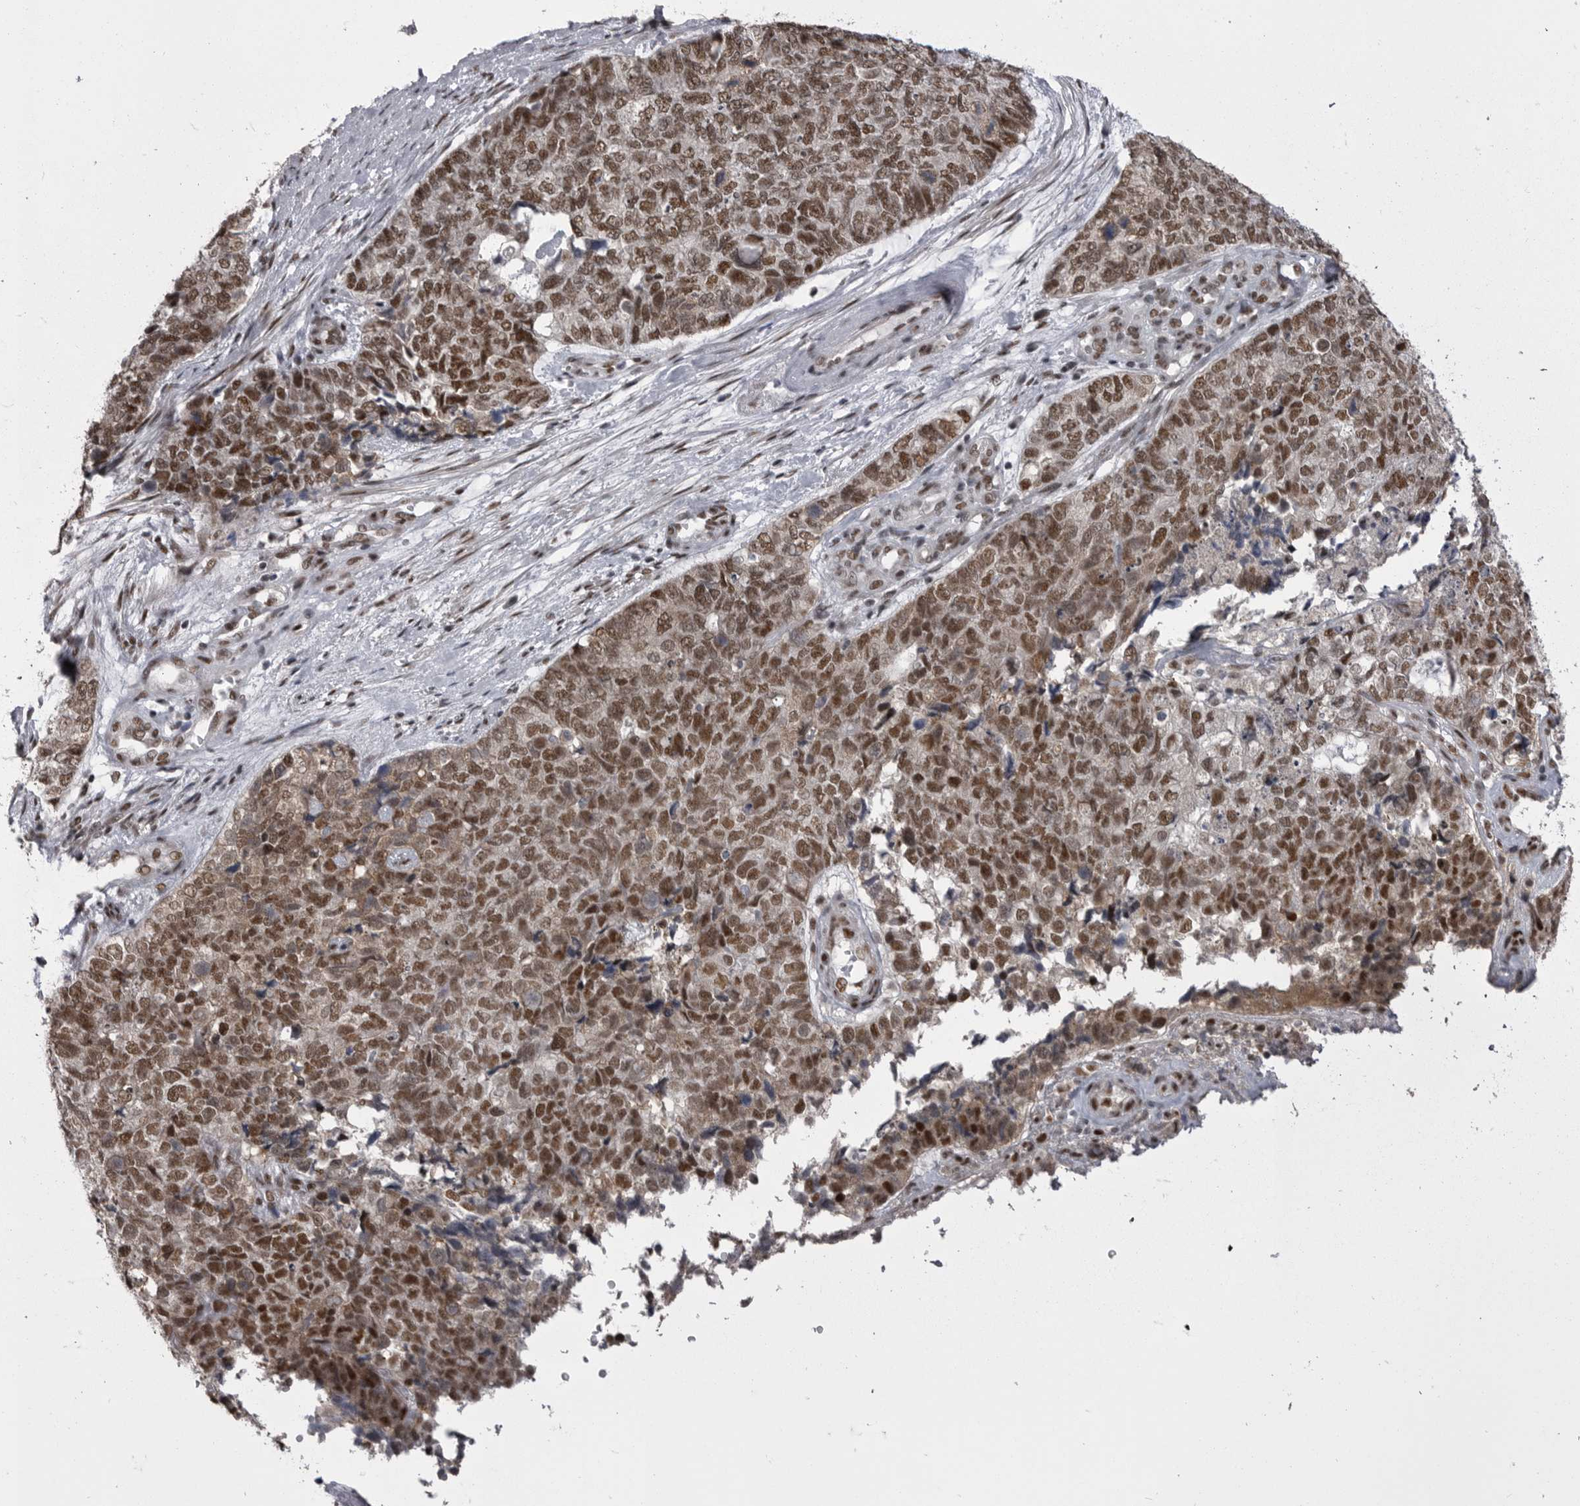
{"staining": {"intensity": "strong", "quantity": ">75%", "location": "nuclear"}, "tissue": "cervical cancer", "cell_type": "Tumor cells", "image_type": "cancer", "snomed": [{"axis": "morphology", "description": "Squamous cell carcinoma, NOS"}, {"axis": "topography", "description": "Cervix"}], "caption": "This photomicrograph exhibits IHC staining of cervical cancer (squamous cell carcinoma), with high strong nuclear expression in approximately >75% of tumor cells.", "gene": "MEPCE", "patient": {"sex": "female", "age": 63}}